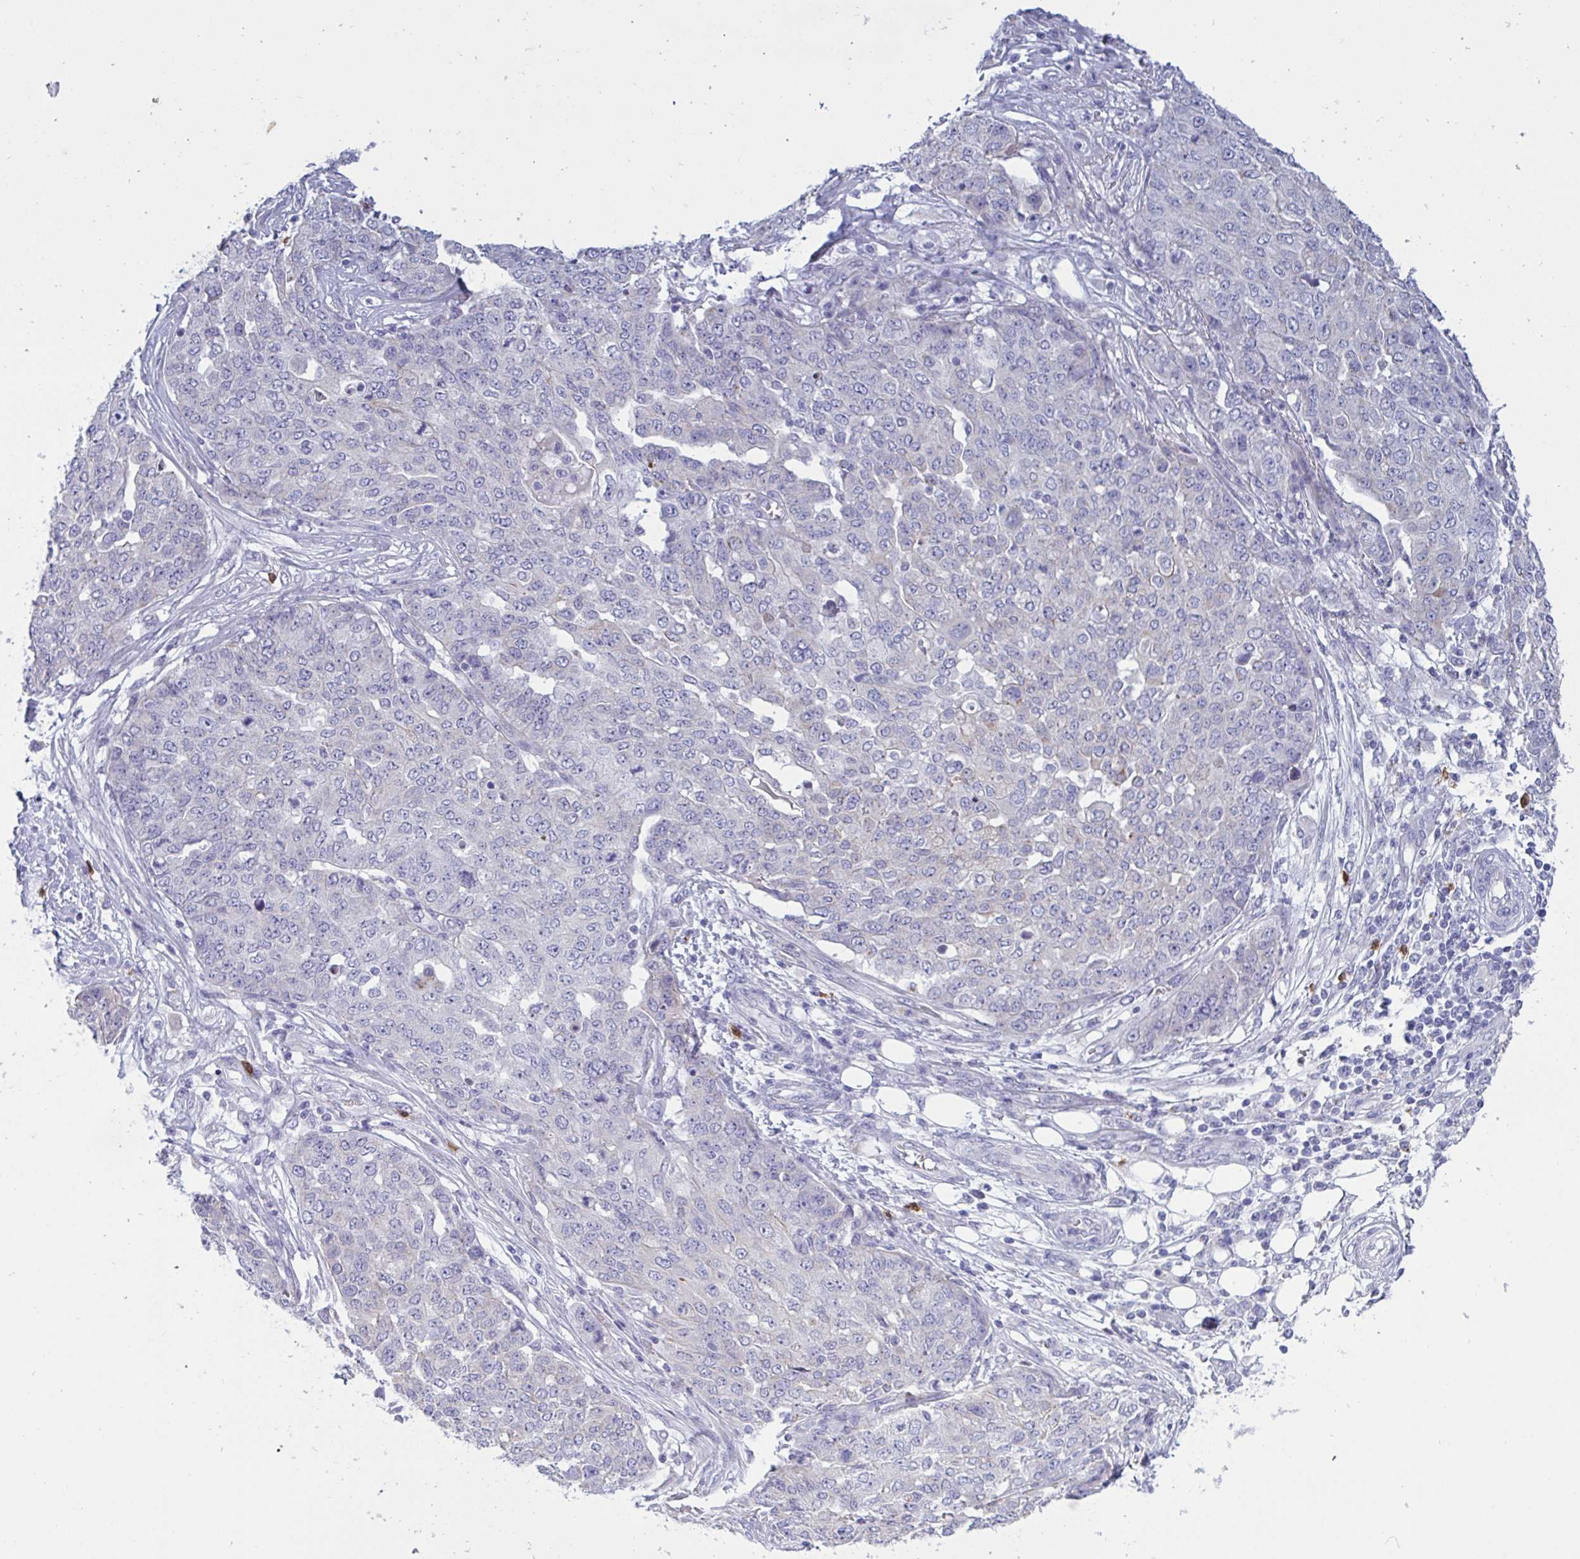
{"staining": {"intensity": "negative", "quantity": "none", "location": "none"}, "tissue": "ovarian cancer", "cell_type": "Tumor cells", "image_type": "cancer", "snomed": [{"axis": "morphology", "description": "Cystadenocarcinoma, serous, NOS"}, {"axis": "topography", "description": "Soft tissue"}, {"axis": "topography", "description": "Ovary"}], "caption": "The immunohistochemistry photomicrograph has no significant positivity in tumor cells of ovarian serous cystadenocarcinoma tissue. The staining is performed using DAB (3,3'-diaminobenzidine) brown chromogen with nuclei counter-stained in using hematoxylin.", "gene": "TAS2R38", "patient": {"sex": "female", "age": 57}}